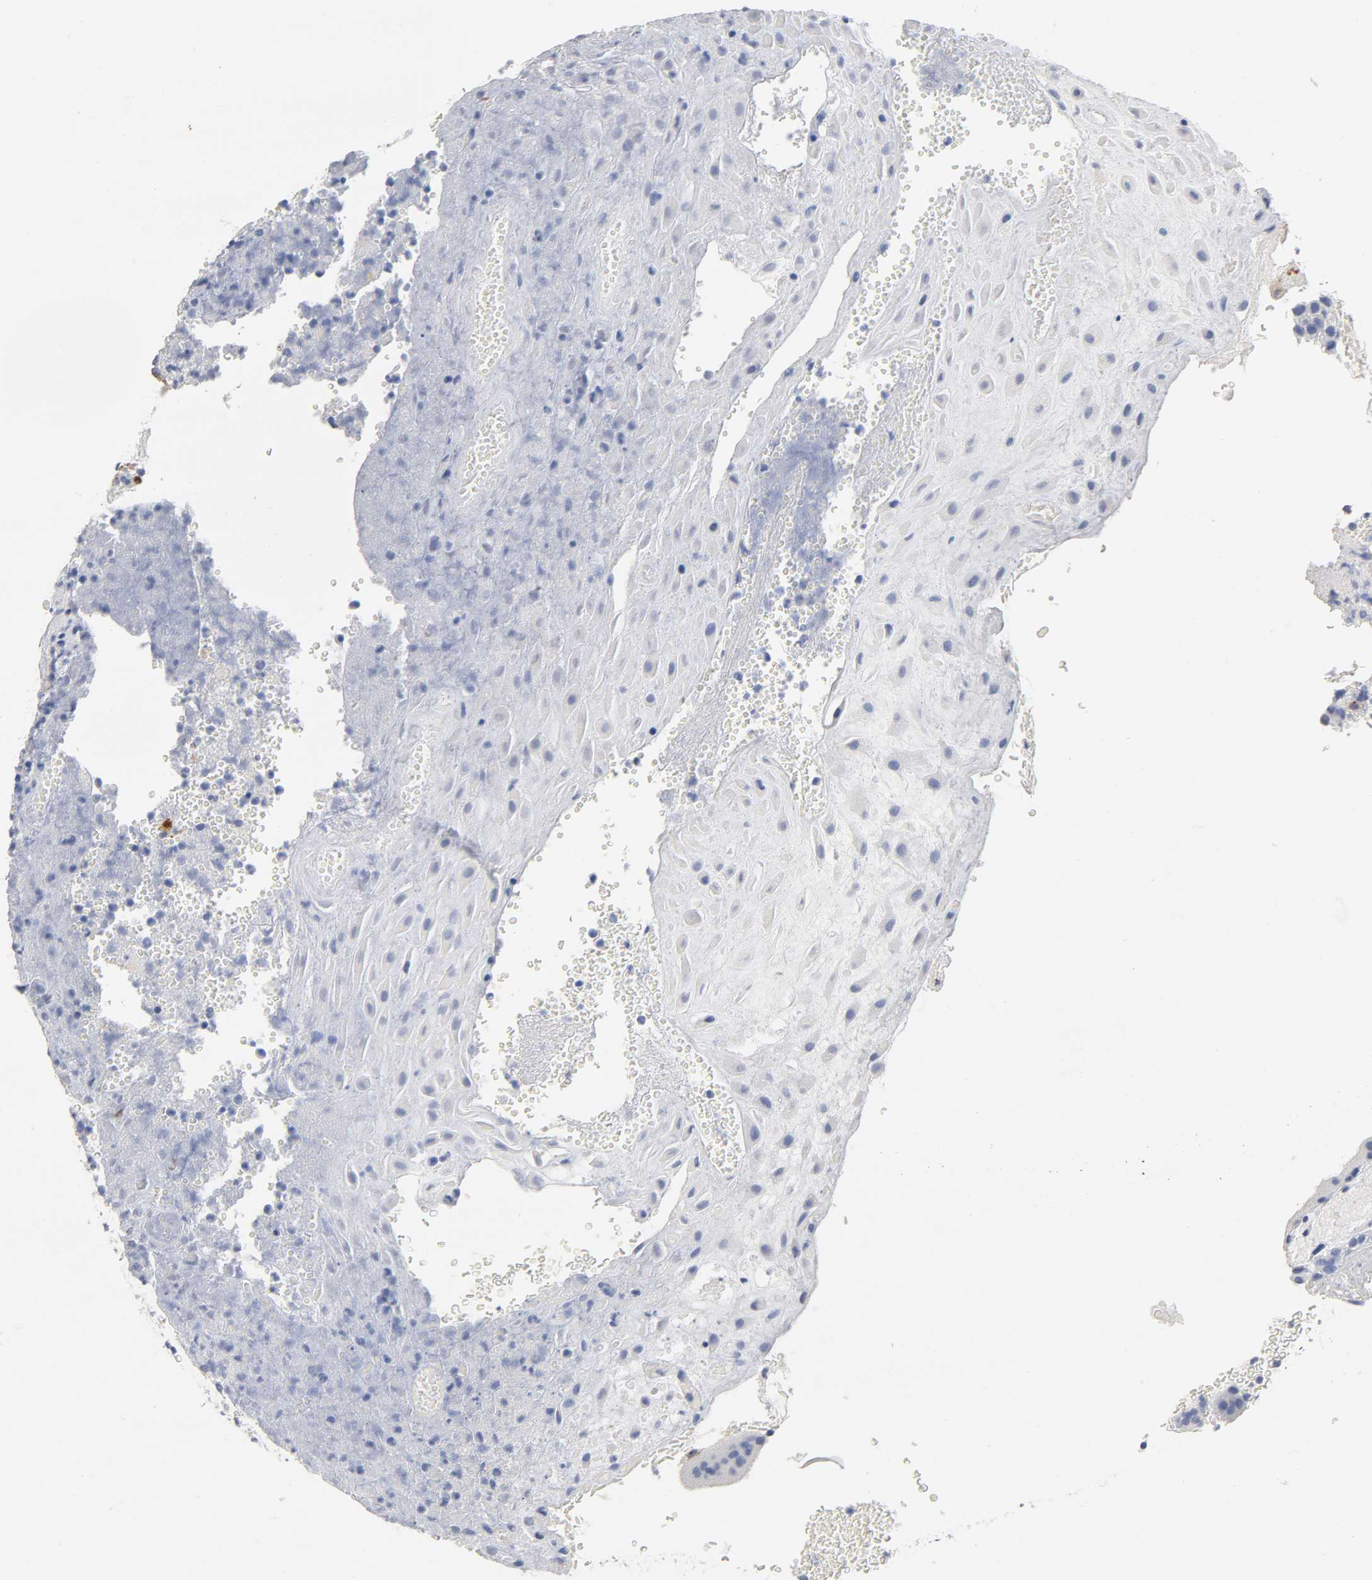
{"staining": {"intensity": "negative", "quantity": "none", "location": "none"}, "tissue": "placenta", "cell_type": "Decidual cells", "image_type": "normal", "snomed": [{"axis": "morphology", "description": "Normal tissue, NOS"}, {"axis": "topography", "description": "Placenta"}], "caption": "Histopathology image shows no significant protein expression in decidual cells of unremarkable placenta.", "gene": "PLP1", "patient": {"sex": "female", "age": 19}}